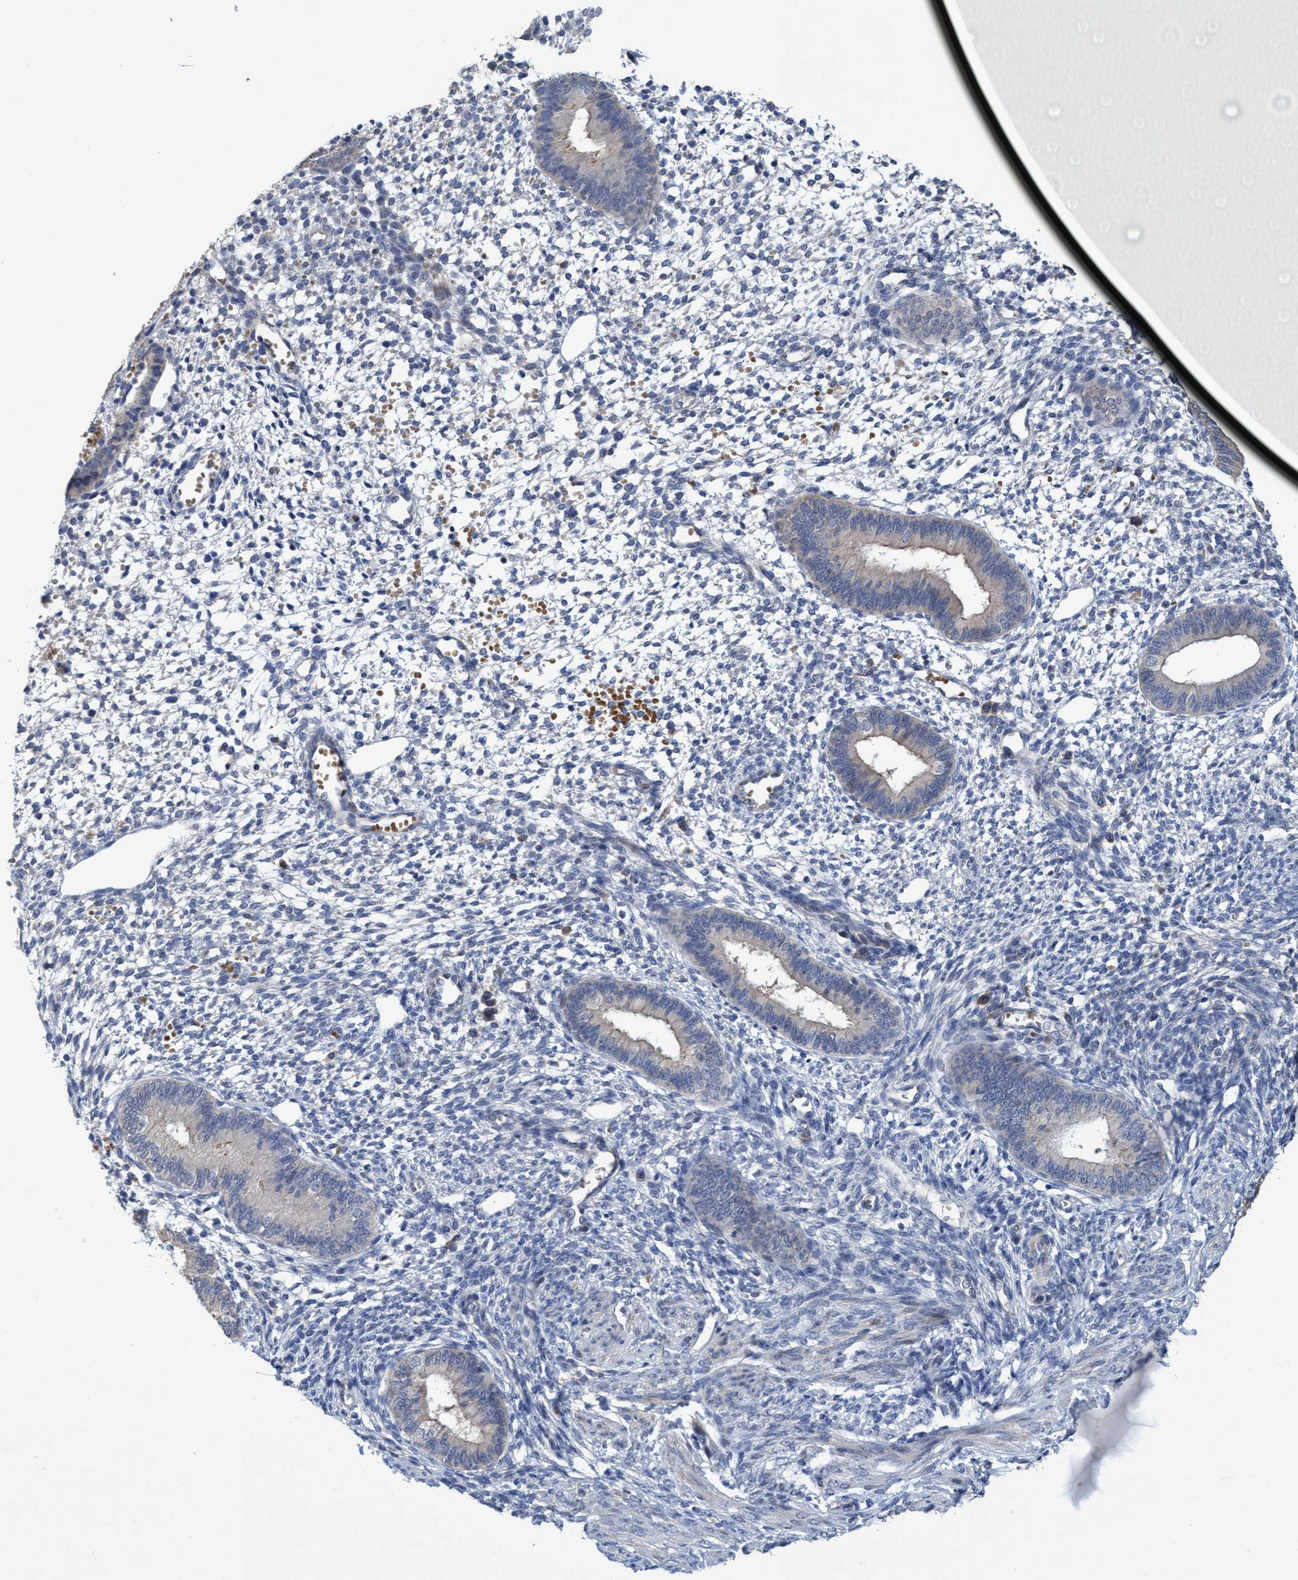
{"staining": {"intensity": "negative", "quantity": "none", "location": "none"}, "tissue": "endometrium", "cell_type": "Cells in endometrial stroma", "image_type": "normal", "snomed": [{"axis": "morphology", "description": "Normal tissue, NOS"}, {"axis": "topography", "description": "Endometrium"}], "caption": "Photomicrograph shows no protein staining in cells in endometrial stroma of unremarkable endometrium. (DAB immunohistochemistry (IHC) with hematoxylin counter stain).", "gene": "SEMA4D", "patient": {"sex": "female", "age": 46}}